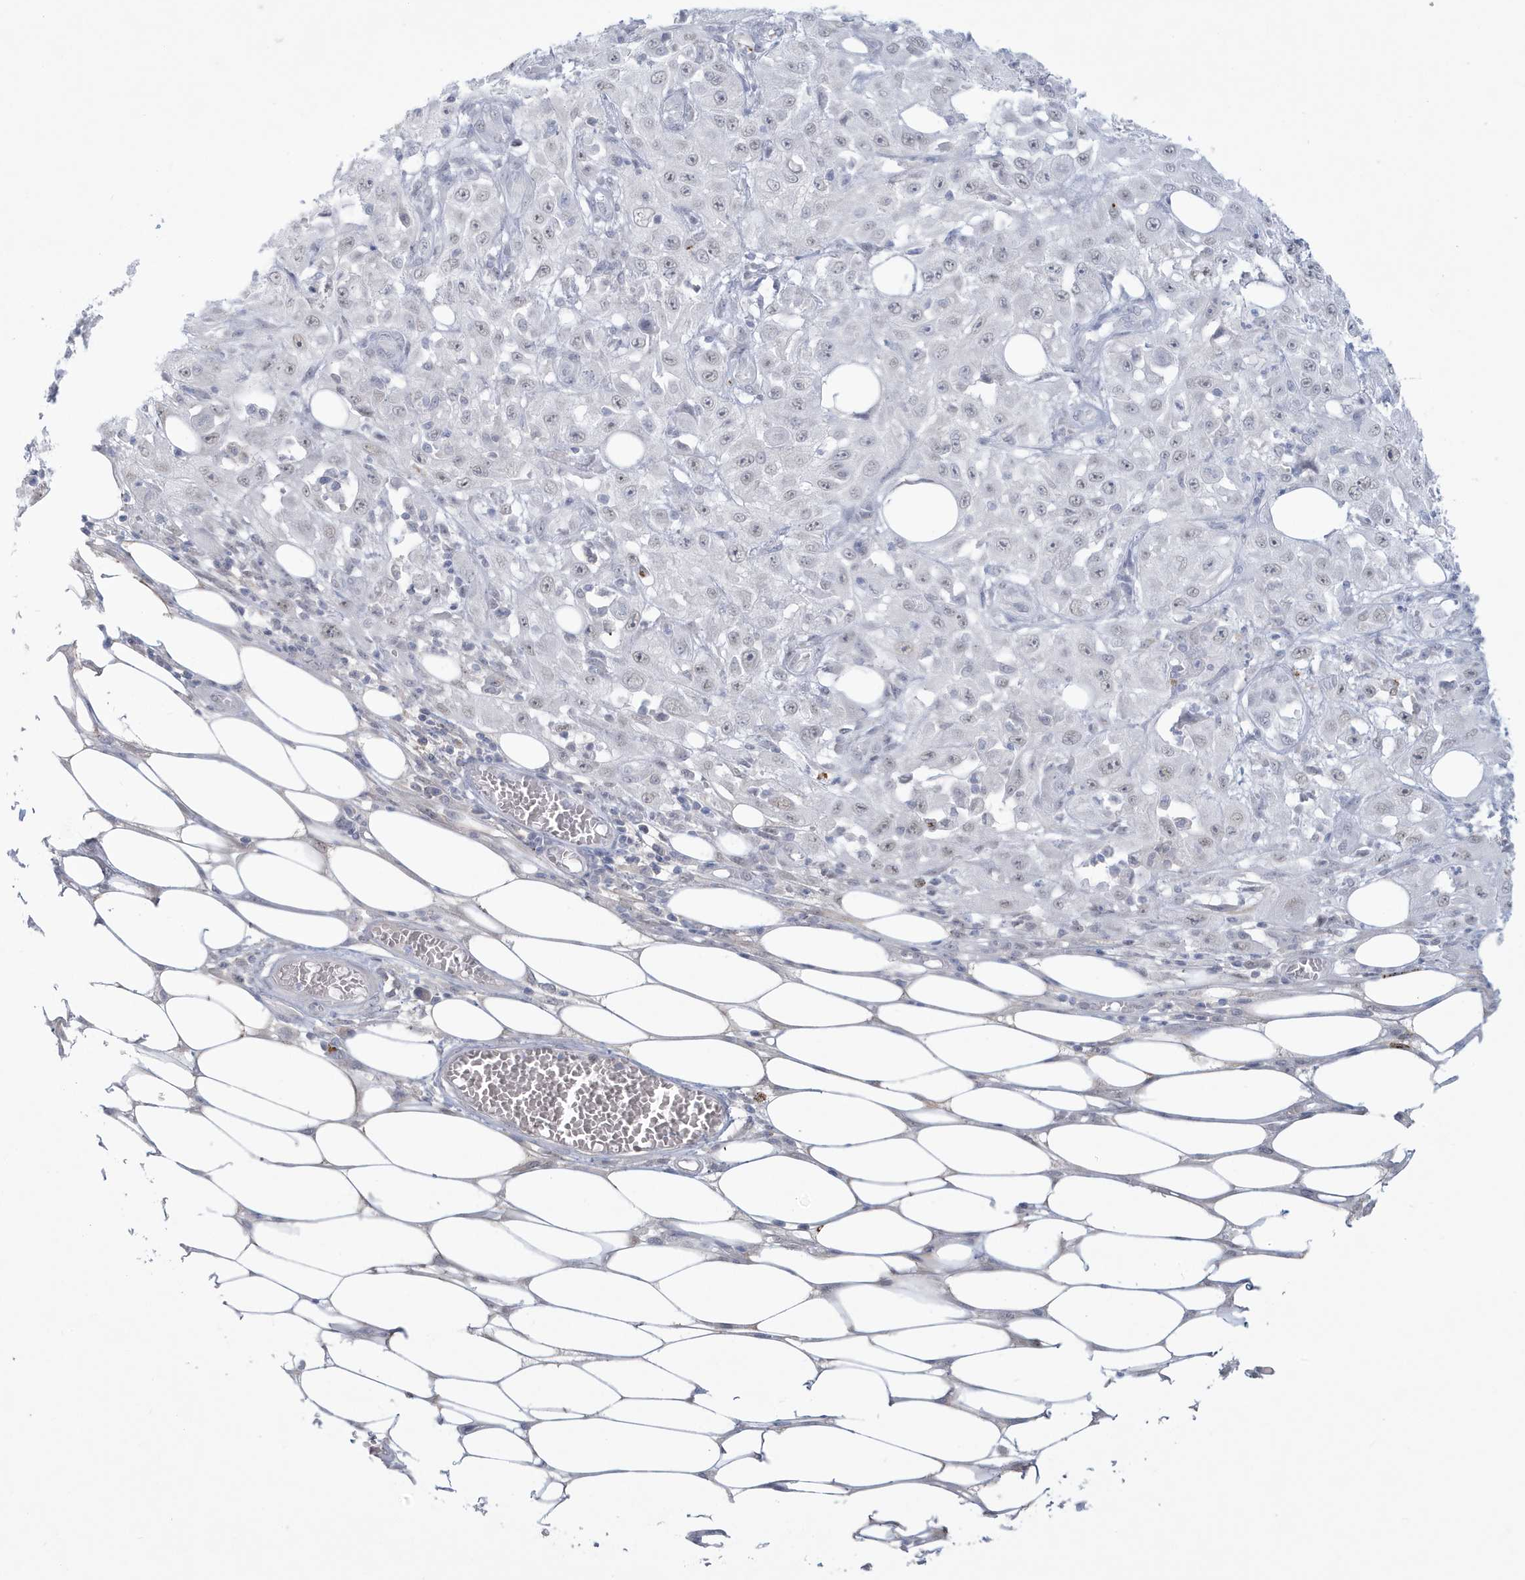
{"staining": {"intensity": "weak", "quantity": "<25%", "location": "nuclear"}, "tissue": "skin cancer", "cell_type": "Tumor cells", "image_type": "cancer", "snomed": [{"axis": "morphology", "description": "Squamous cell carcinoma, NOS"}, {"axis": "morphology", "description": "Squamous cell carcinoma, metastatic, NOS"}, {"axis": "topography", "description": "Skin"}, {"axis": "topography", "description": "Lymph node"}], "caption": "Image shows no protein staining in tumor cells of skin cancer tissue.", "gene": "HERC6", "patient": {"sex": "male", "age": 75}}